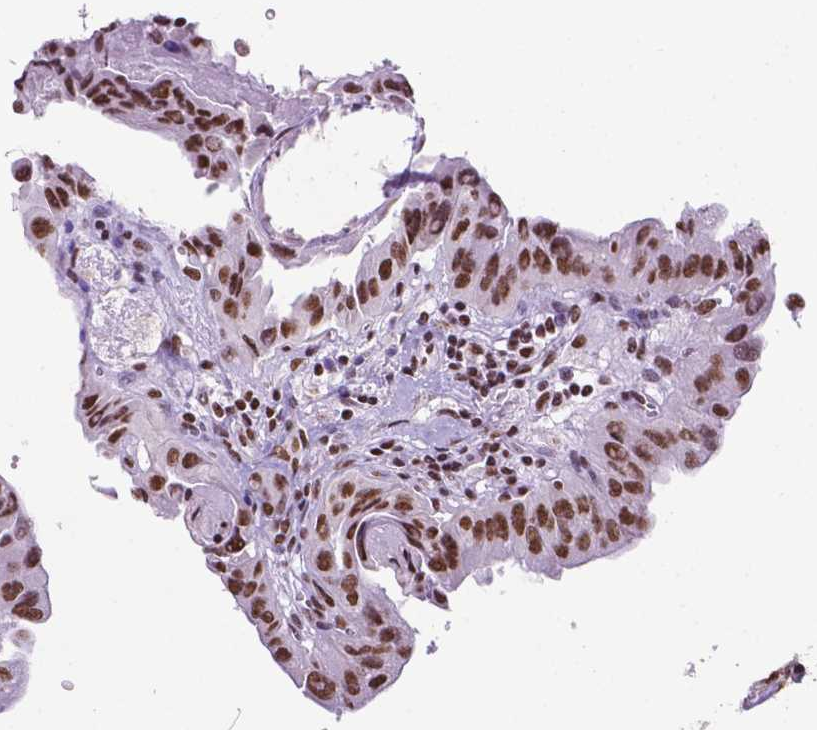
{"staining": {"intensity": "strong", "quantity": ">75%", "location": "nuclear"}, "tissue": "thyroid cancer", "cell_type": "Tumor cells", "image_type": "cancer", "snomed": [{"axis": "morphology", "description": "Papillary adenocarcinoma, NOS"}, {"axis": "topography", "description": "Thyroid gland"}], "caption": "Thyroid cancer tissue shows strong nuclear positivity in approximately >75% of tumor cells Using DAB (3,3'-diaminobenzidine) (brown) and hematoxylin (blue) stains, captured at high magnification using brightfield microscopy.", "gene": "CCAR2", "patient": {"sex": "female", "age": 37}}